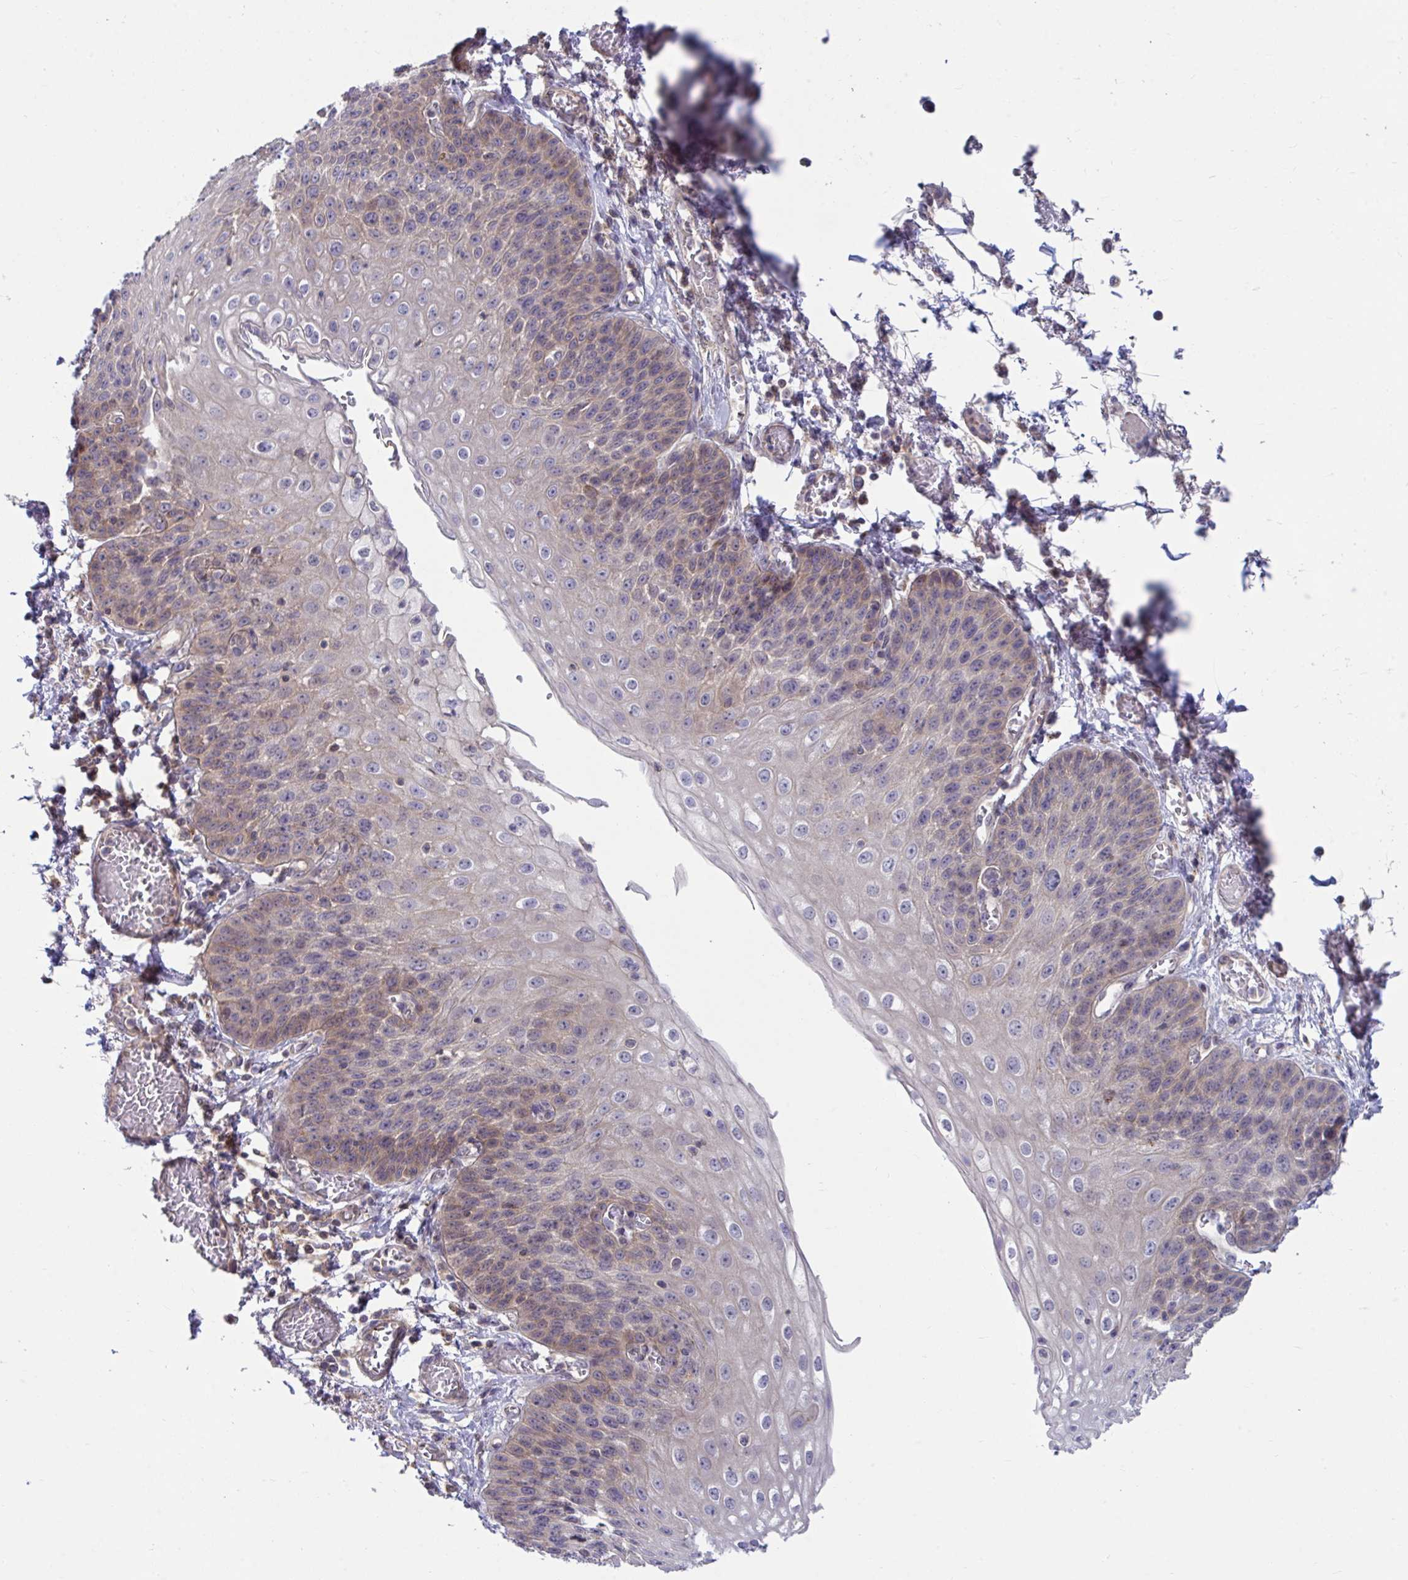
{"staining": {"intensity": "moderate", "quantity": "25%-75%", "location": "cytoplasmic/membranous,nuclear"}, "tissue": "esophagus", "cell_type": "Squamous epithelial cells", "image_type": "normal", "snomed": [{"axis": "morphology", "description": "Normal tissue, NOS"}, {"axis": "morphology", "description": "Adenocarcinoma, NOS"}, {"axis": "topography", "description": "Esophagus"}], "caption": "Immunohistochemical staining of unremarkable human esophagus exhibits medium levels of moderate cytoplasmic/membranous,nuclear positivity in about 25%-75% of squamous epithelial cells.", "gene": "IST1", "patient": {"sex": "male", "age": 81}}